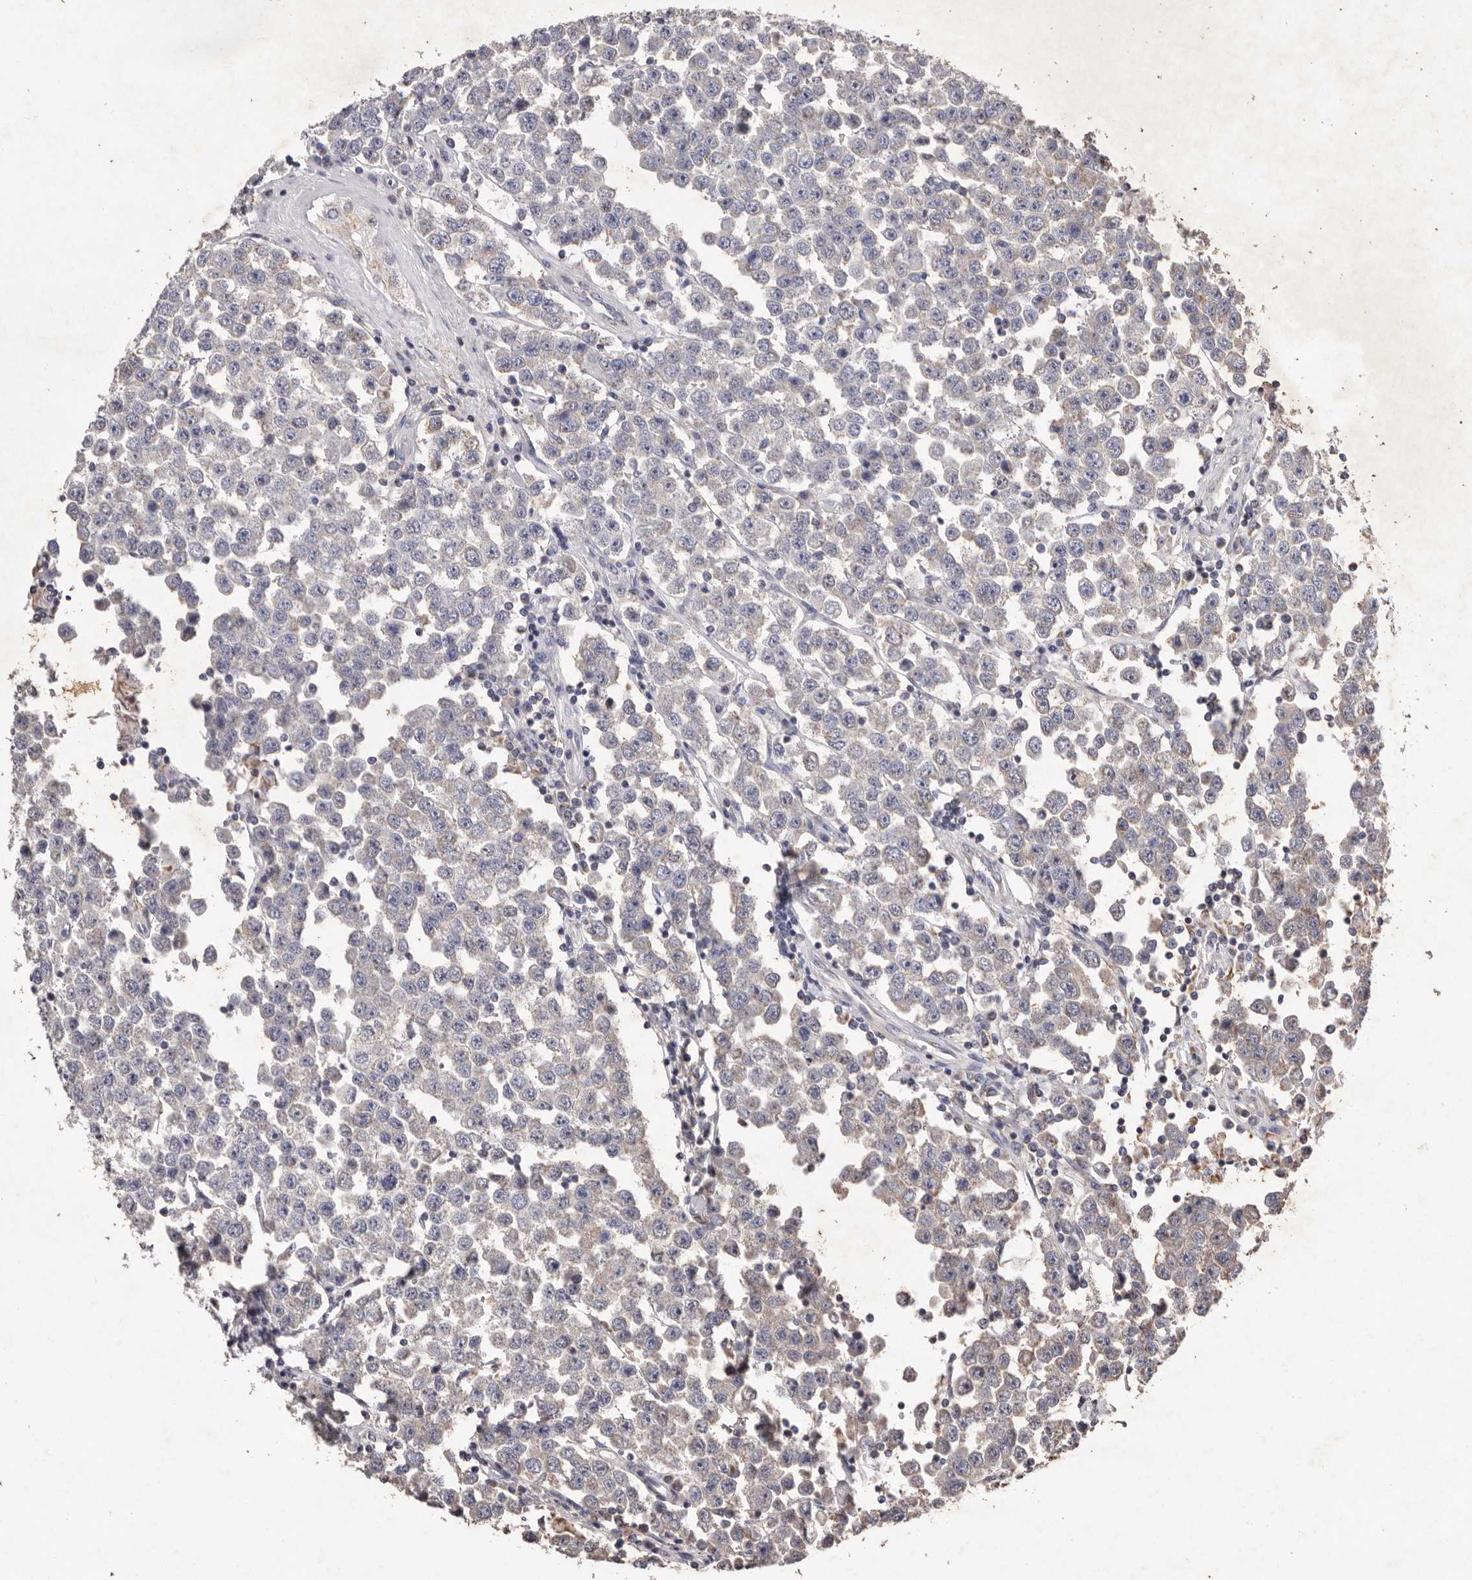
{"staining": {"intensity": "negative", "quantity": "none", "location": "none"}, "tissue": "testis cancer", "cell_type": "Tumor cells", "image_type": "cancer", "snomed": [{"axis": "morphology", "description": "Seminoma, NOS"}, {"axis": "topography", "description": "Testis"}], "caption": "Testis cancer stained for a protein using immunohistochemistry (IHC) demonstrates no staining tumor cells.", "gene": "CXCL14", "patient": {"sex": "male", "age": 28}}